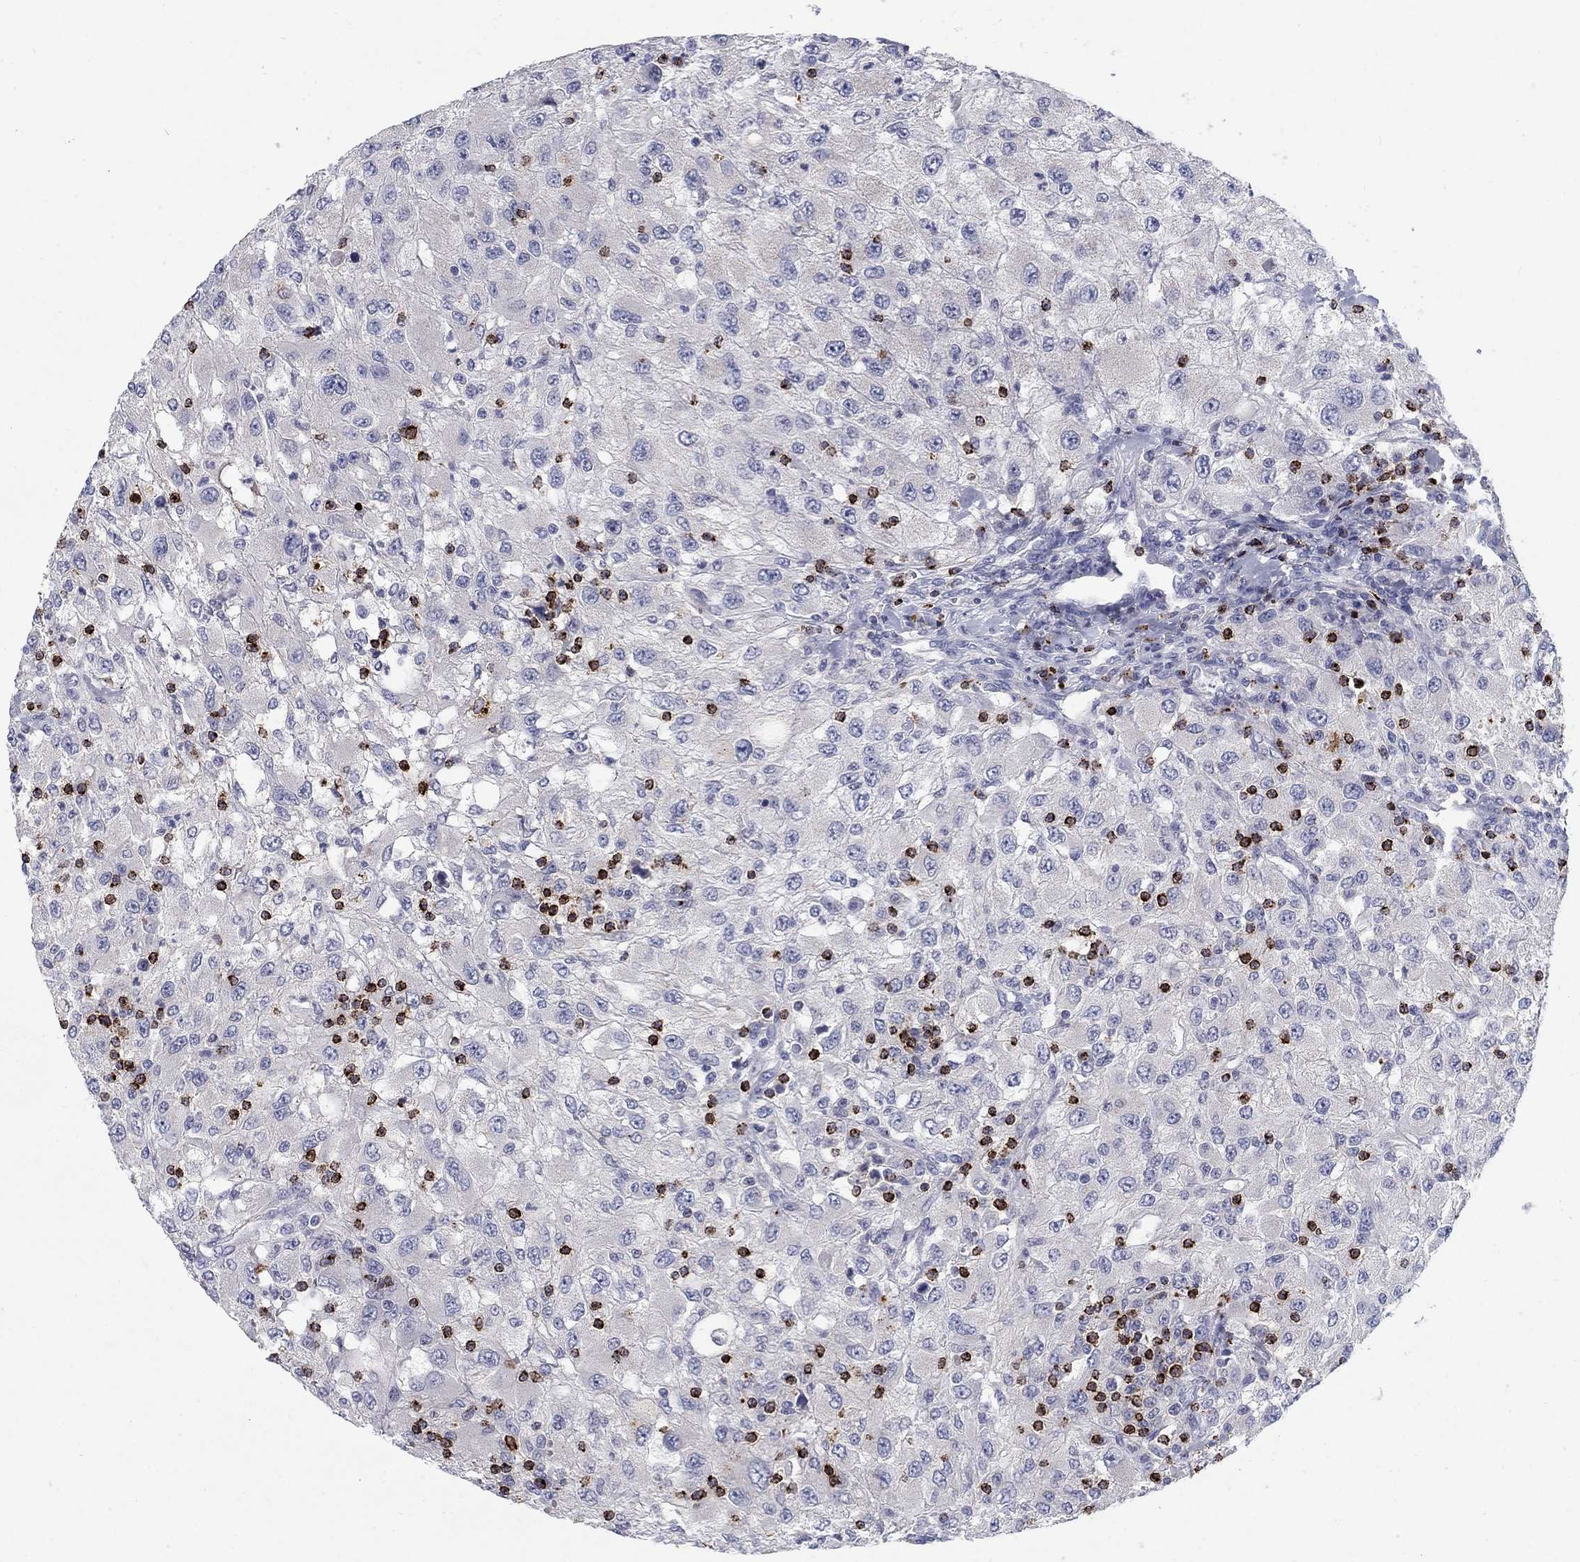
{"staining": {"intensity": "negative", "quantity": "none", "location": "none"}, "tissue": "renal cancer", "cell_type": "Tumor cells", "image_type": "cancer", "snomed": [{"axis": "morphology", "description": "Adenocarcinoma, NOS"}, {"axis": "topography", "description": "Kidney"}], "caption": "Tumor cells are negative for brown protein staining in renal cancer.", "gene": "GZMA", "patient": {"sex": "female", "age": 67}}